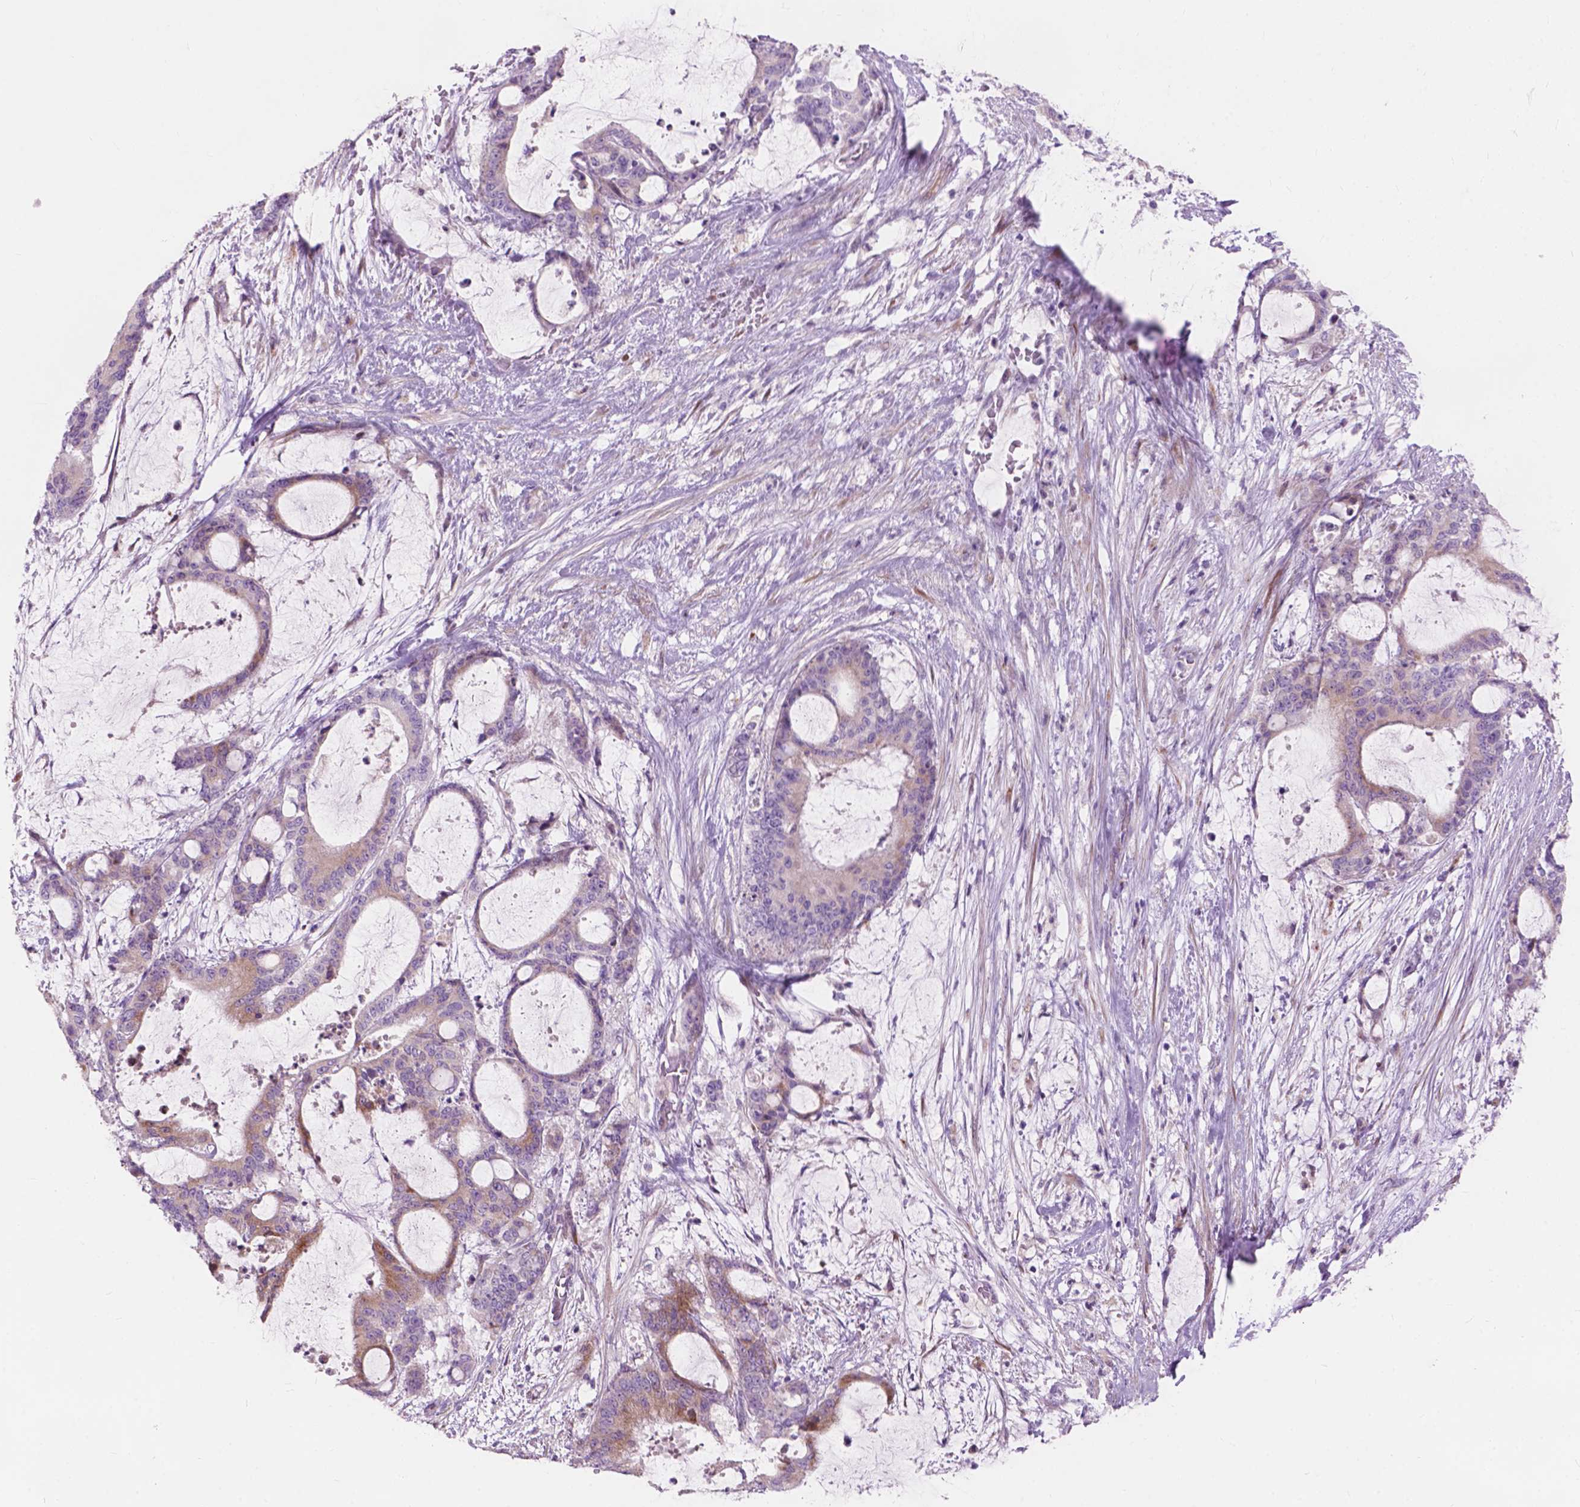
{"staining": {"intensity": "weak", "quantity": "<25%", "location": "cytoplasmic/membranous"}, "tissue": "liver cancer", "cell_type": "Tumor cells", "image_type": "cancer", "snomed": [{"axis": "morphology", "description": "Normal tissue, NOS"}, {"axis": "morphology", "description": "Cholangiocarcinoma"}, {"axis": "topography", "description": "Liver"}, {"axis": "topography", "description": "Peripheral nerve tissue"}], "caption": "IHC photomicrograph of neoplastic tissue: human liver cancer (cholangiocarcinoma) stained with DAB (3,3'-diaminobenzidine) exhibits no significant protein expression in tumor cells. (DAB (3,3'-diaminobenzidine) IHC, high magnification).", "gene": "MORN1", "patient": {"sex": "female", "age": 73}}